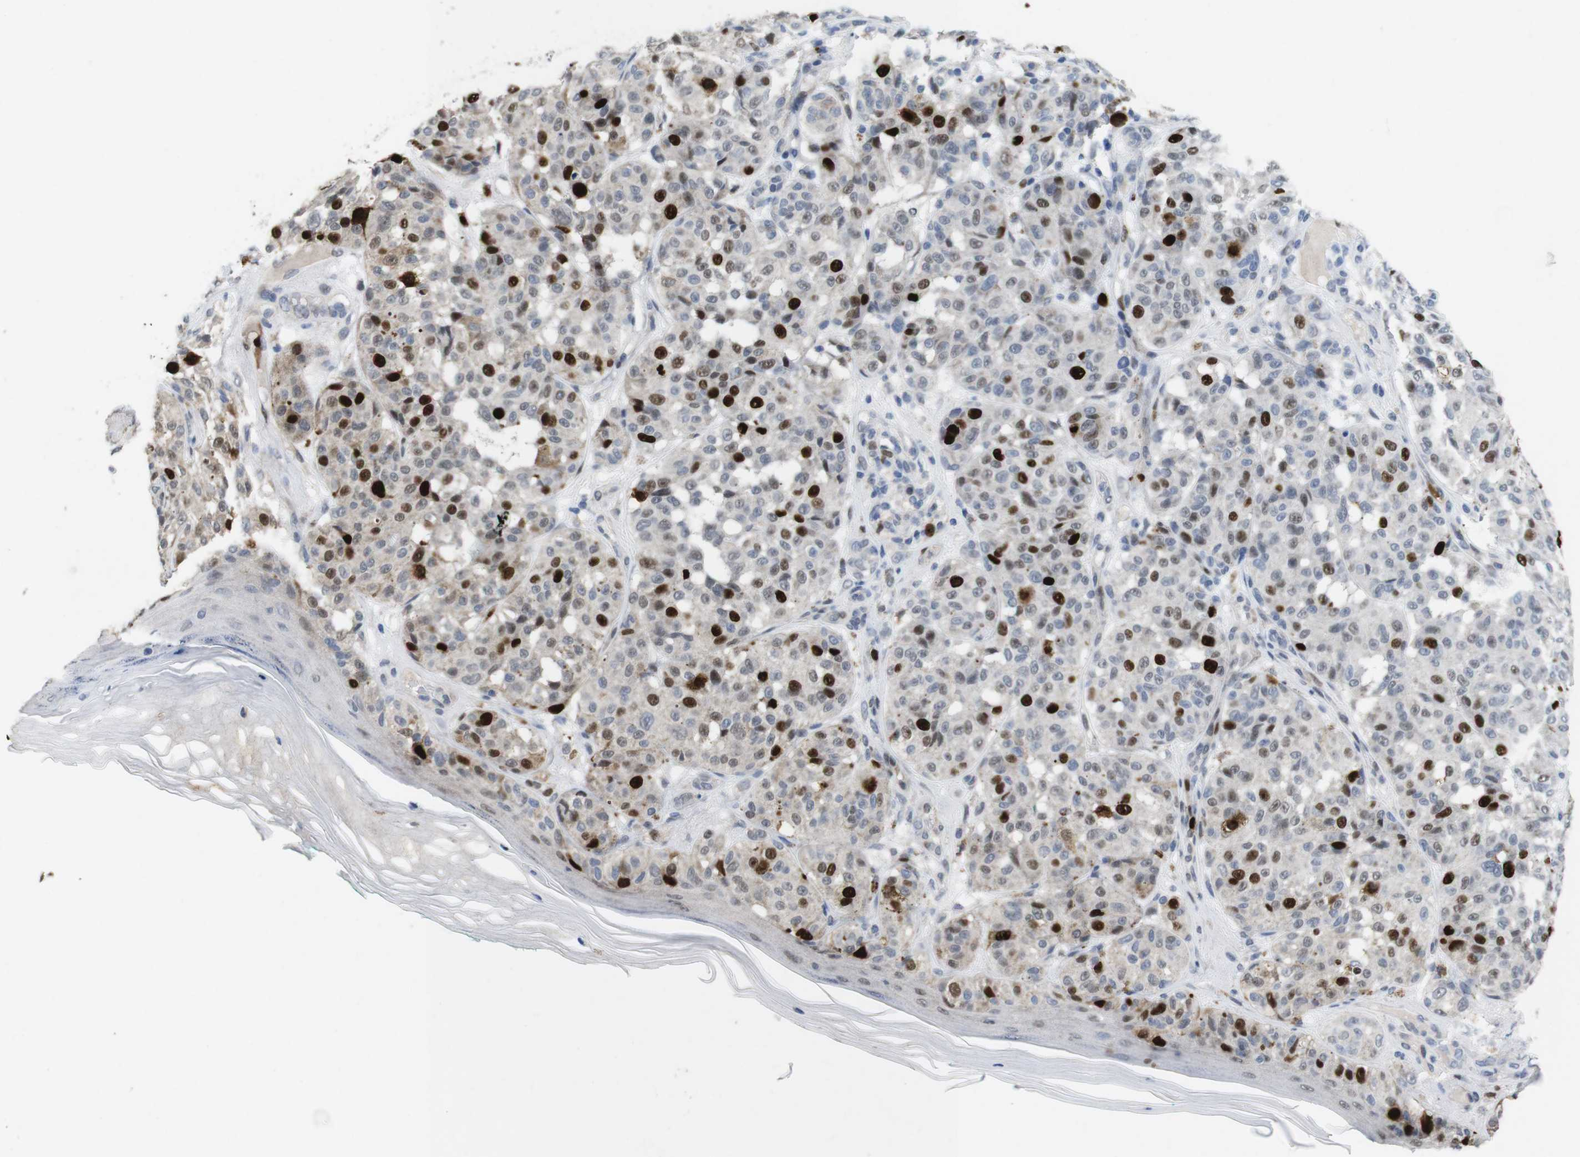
{"staining": {"intensity": "strong", "quantity": "25%-75%", "location": "nuclear"}, "tissue": "melanoma", "cell_type": "Tumor cells", "image_type": "cancer", "snomed": [{"axis": "morphology", "description": "Malignant melanoma, NOS"}, {"axis": "topography", "description": "Skin"}], "caption": "Melanoma stained with a brown dye shows strong nuclear positive positivity in about 25%-75% of tumor cells.", "gene": "KPNA2", "patient": {"sex": "female", "age": 46}}